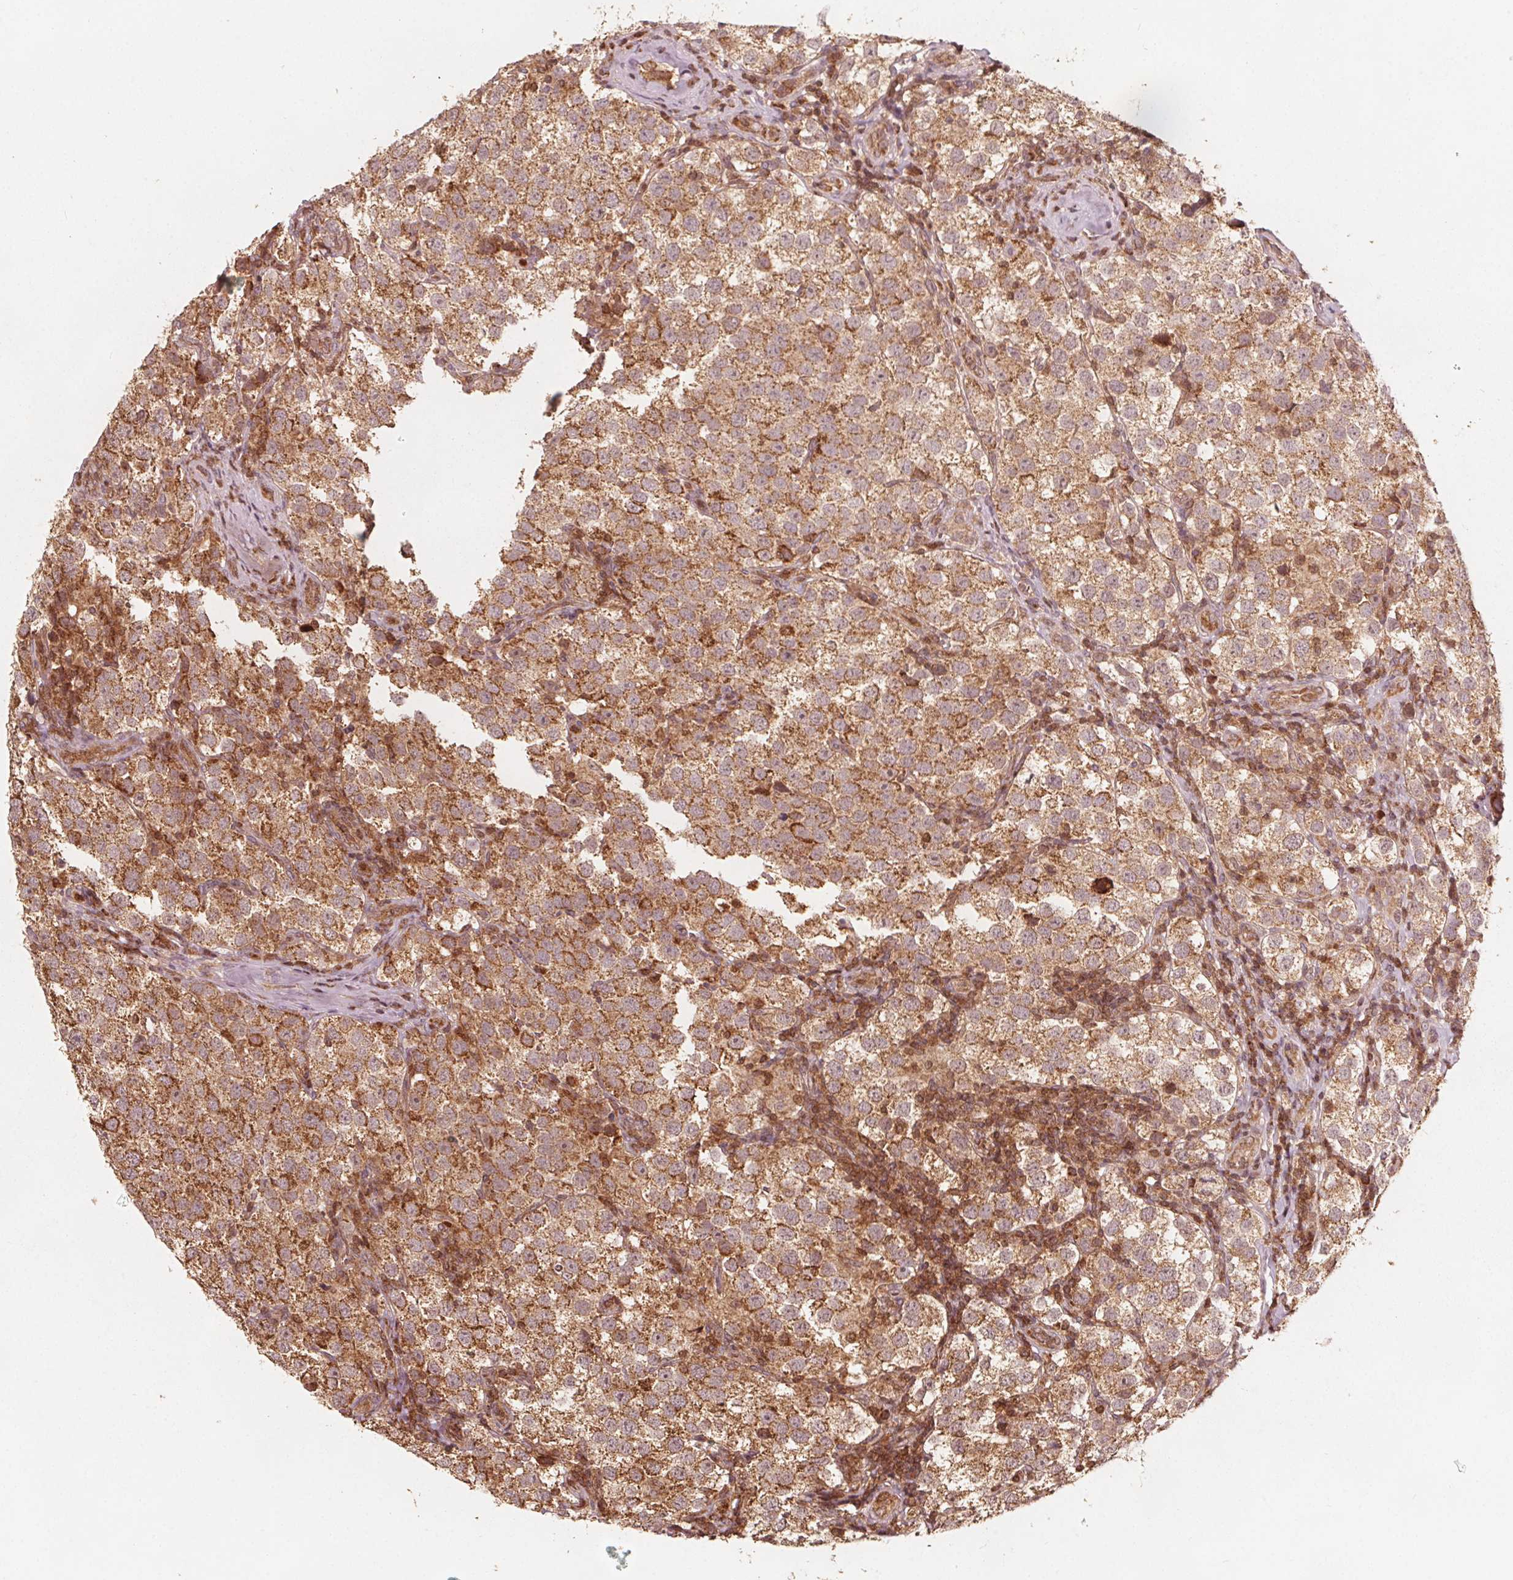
{"staining": {"intensity": "moderate", "quantity": ">75%", "location": "cytoplasmic/membranous"}, "tissue": "testis cancer", "cell_type": "Tumor cells", "image_type": "cancer", "snomed": [{"axis": "morphology", "description": "Seminoma, NOS"}, {"axis": "topography", "description": "Testis"}], "caption": "The micrograph shows a brown stain indicating the presence of a protein in the cytoplasmic/membranous of tumor cells in testis cancer (seminoma).", "gene": "AIP", "patient": {"sex": "male", "age": 37}}